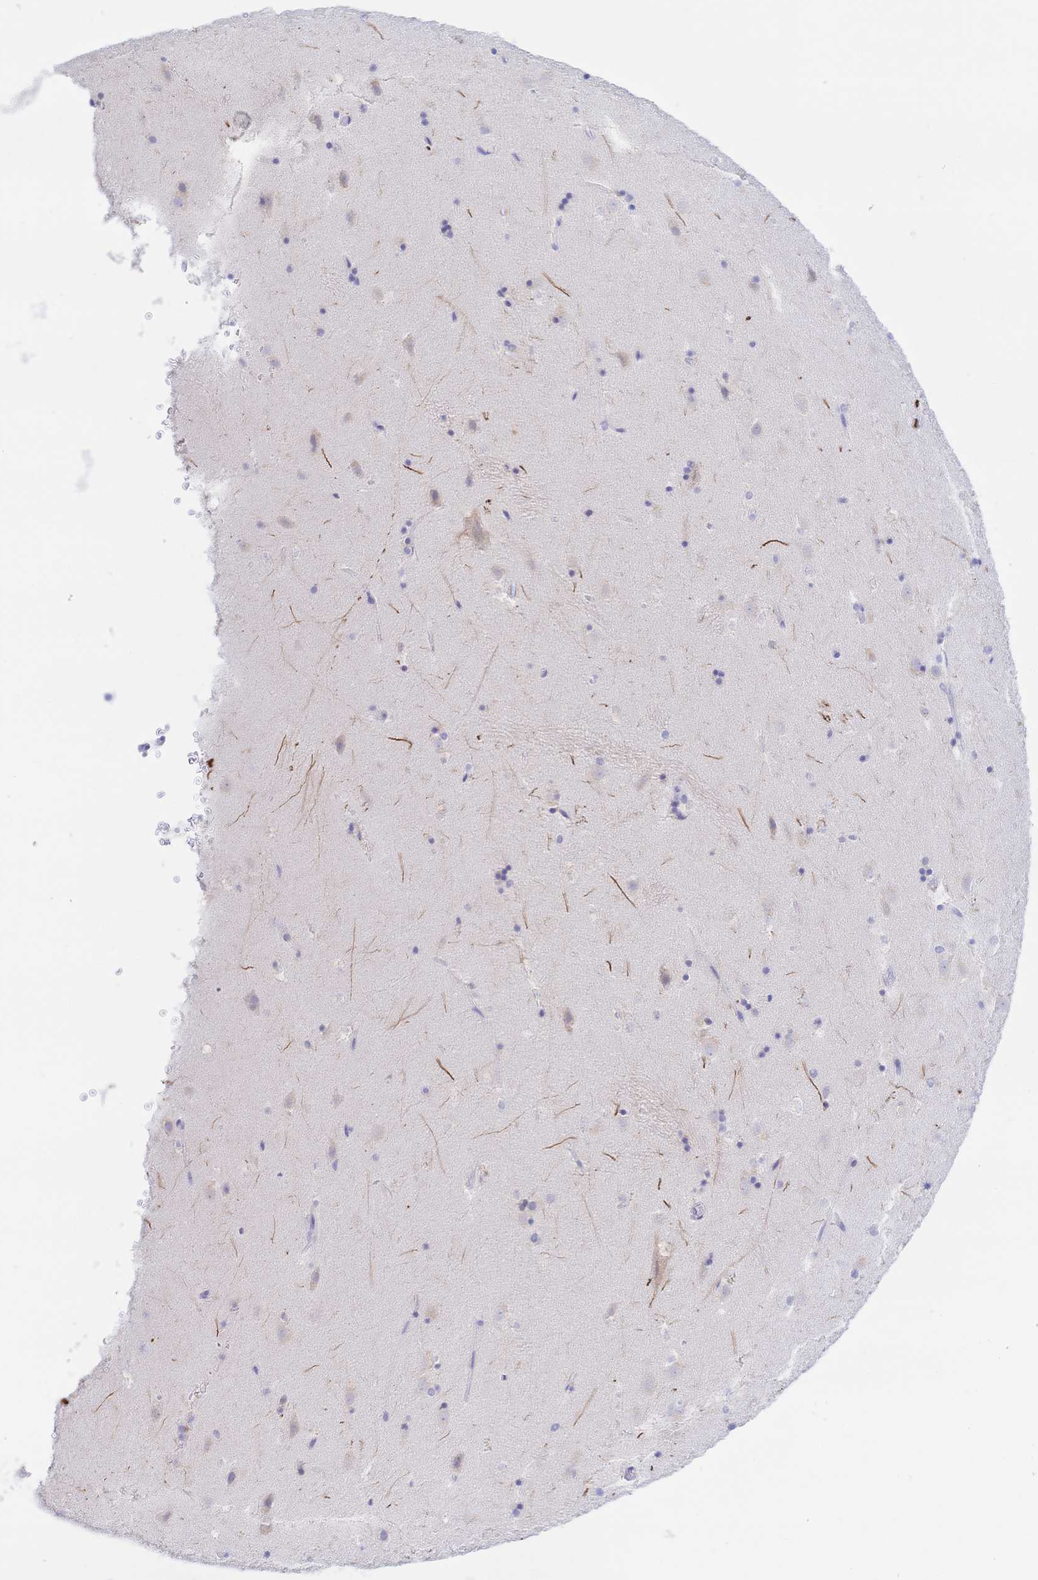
{"staining": {"intensity": "negative", "quantity": "none", "location": "none"}, "tissue": "caudate", "cell_type": "Glial cells", "image_type": "normal", "snomed": [{"axis": "morphology", "description": "Normal tissue, NOS"}, {"axis": "topography", "description": "Lateral ventricle wall"}], "caption": "Immunohistochemical staining of benign human caudate demonstrates no significant expression in glial cells.", "gene": "SIAH3", "patient": {"sex": "male", "age": 37}}